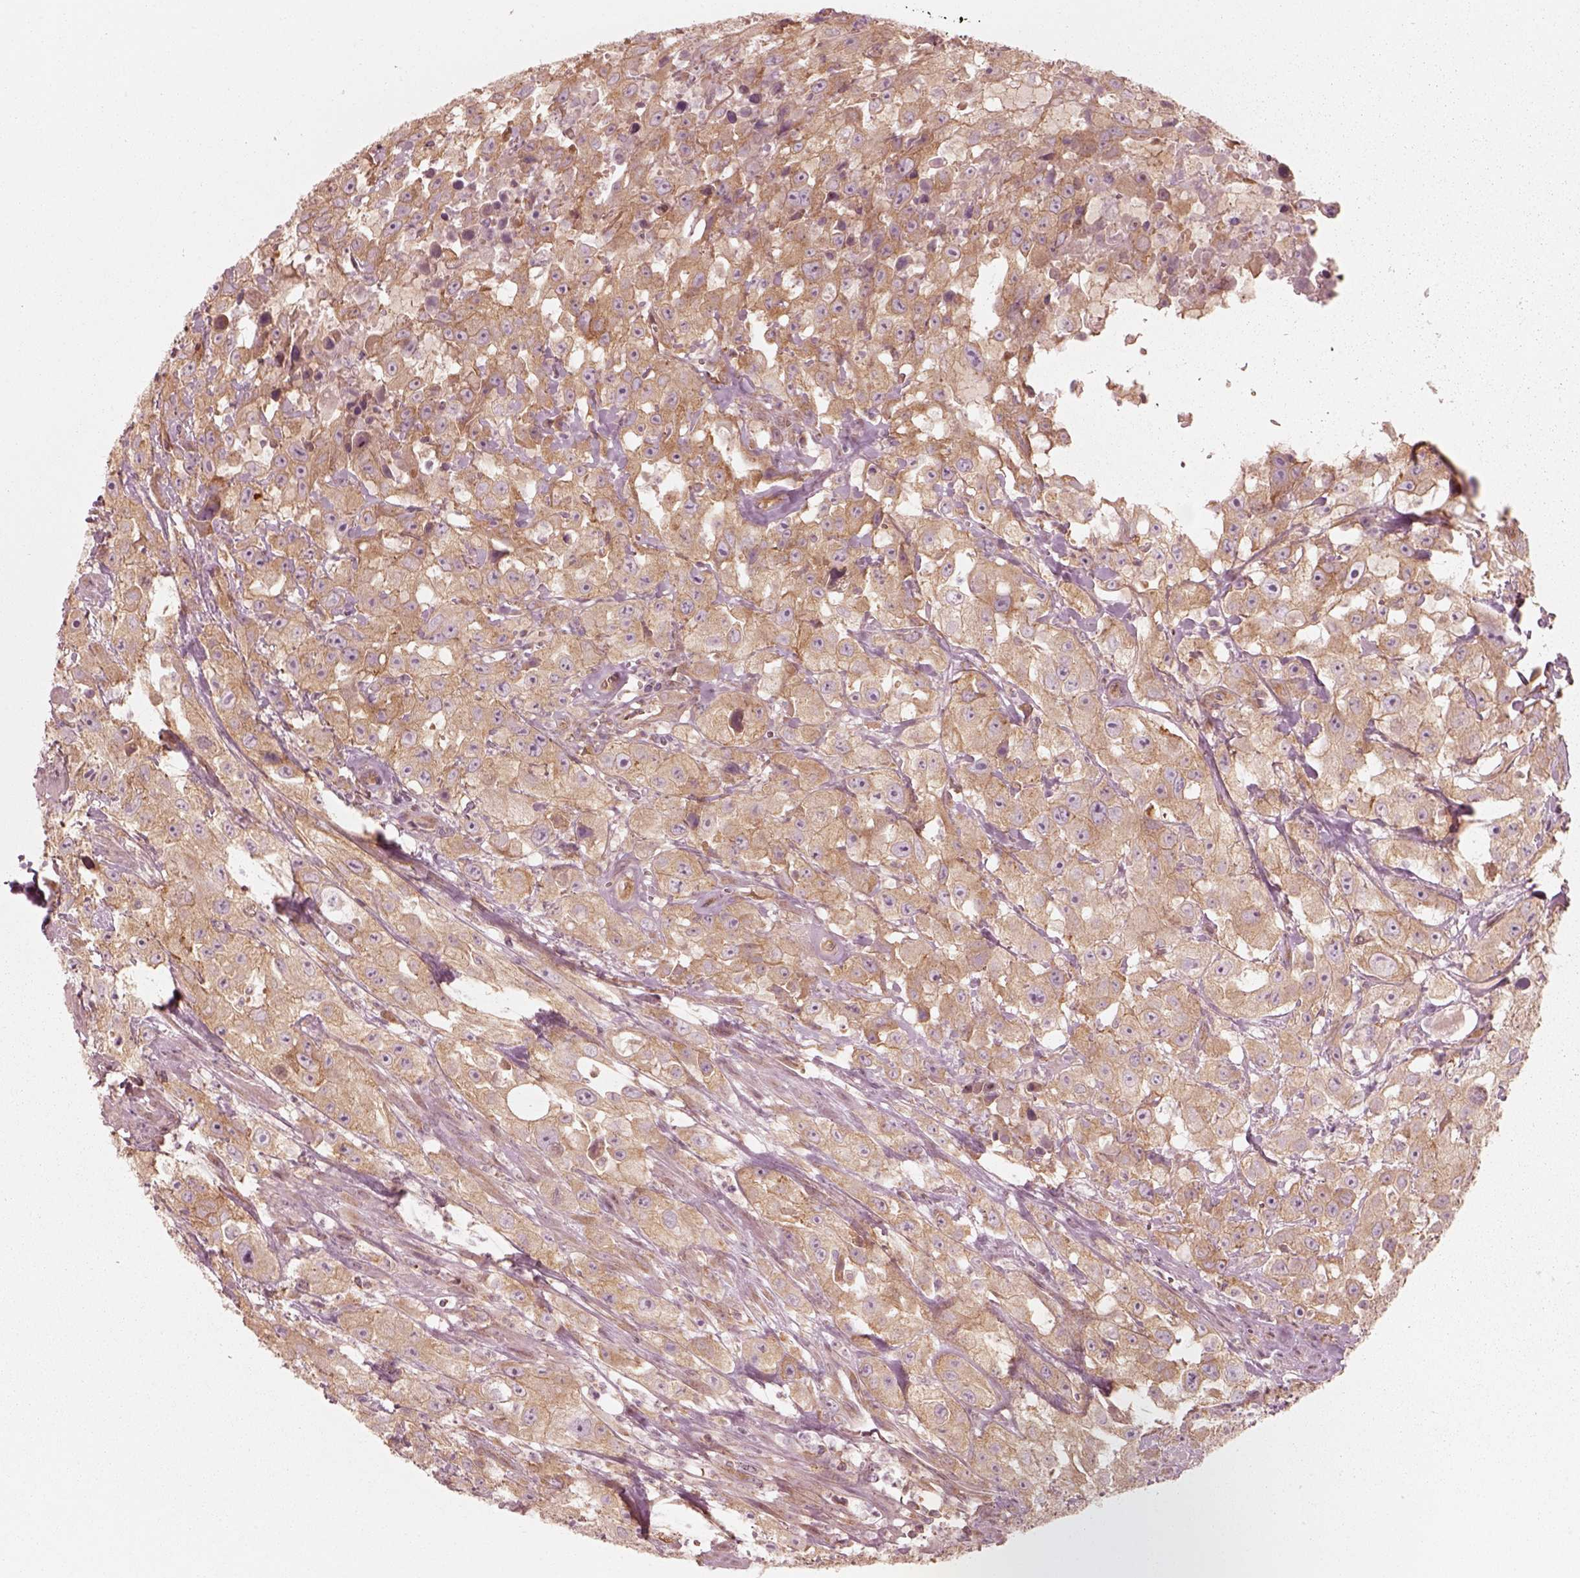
{"staining": {"intensity": "moderate", "quantity": ">75%", "location": "cytoplasmic/membranous"}, "tissue": "urothelial cancer", "cell_type": "Tumor cells", "image_type": "cancer", "snomed": [{"axis": "morphology", "description": "Urothelial carcinoma, High grade"}, {"axis": "topography", "description": "Urinary bladder"}], "caption": "High-grade urothelial carcinoma stained with a brown dye demonstrates moderate cytoplasmic/membranous positive expression in approximately >75% of tumor cells.", "gene": "CNOT2", "patient": {"sex": "male", "age": 79}}